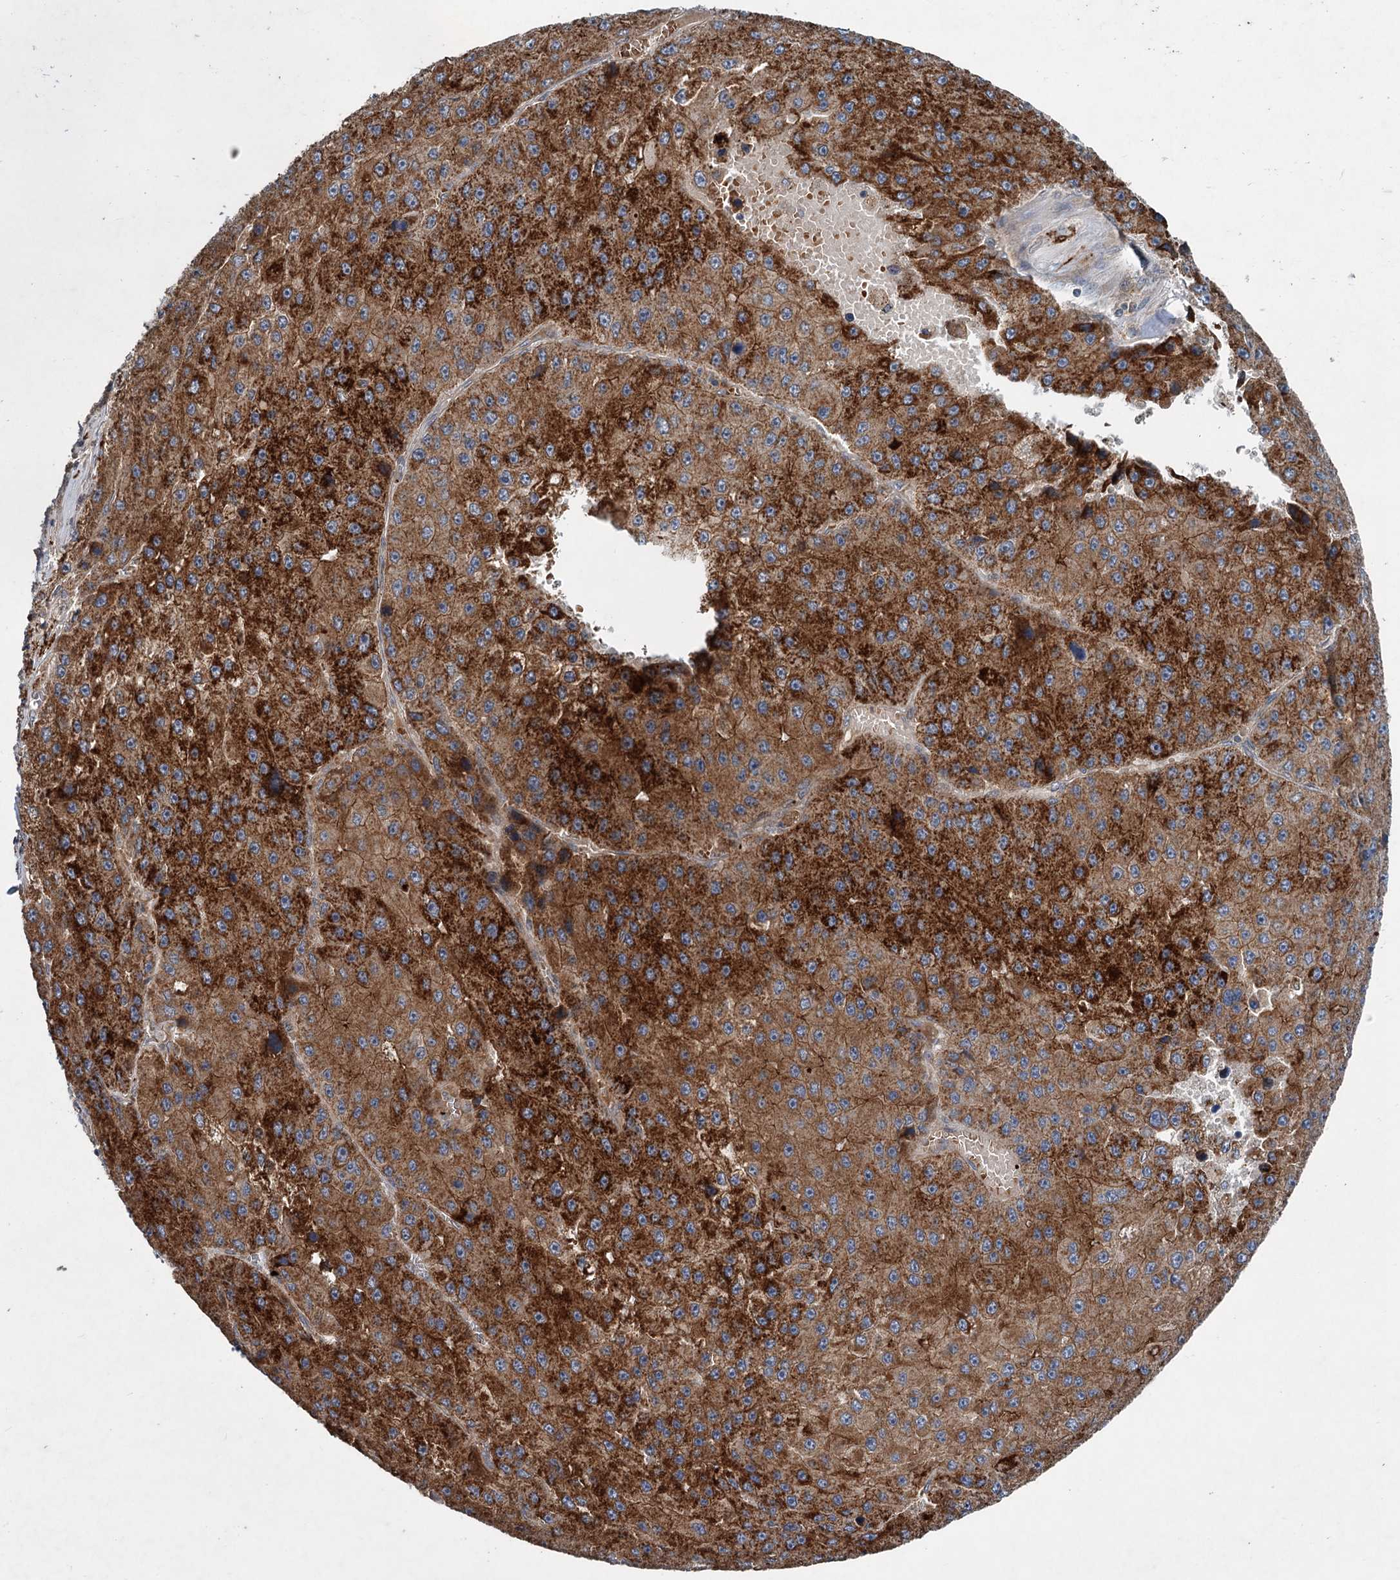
{"staining": {"intensity": "strong", "quantity": ">75%", "location": "cytoplasmic/membranous"}, "tissue": "liver cancer", "cell_type": "Tumor cells", "image_type": "cancer", "snomed": [{"axis": "morphology", "description": "Carcinoma, Hepatocellular, NOS"}, {"axis": "topography", "description": "Liver"}], "caption": "Hepatocellular carcinoma (liver) stained for a protein (brown) displays strong cytoplasmic/membranous positive staining in about >75% of tumor cells.", "gene": "N4BP2L2", "patient": {"sex": "female", "age": 73}}